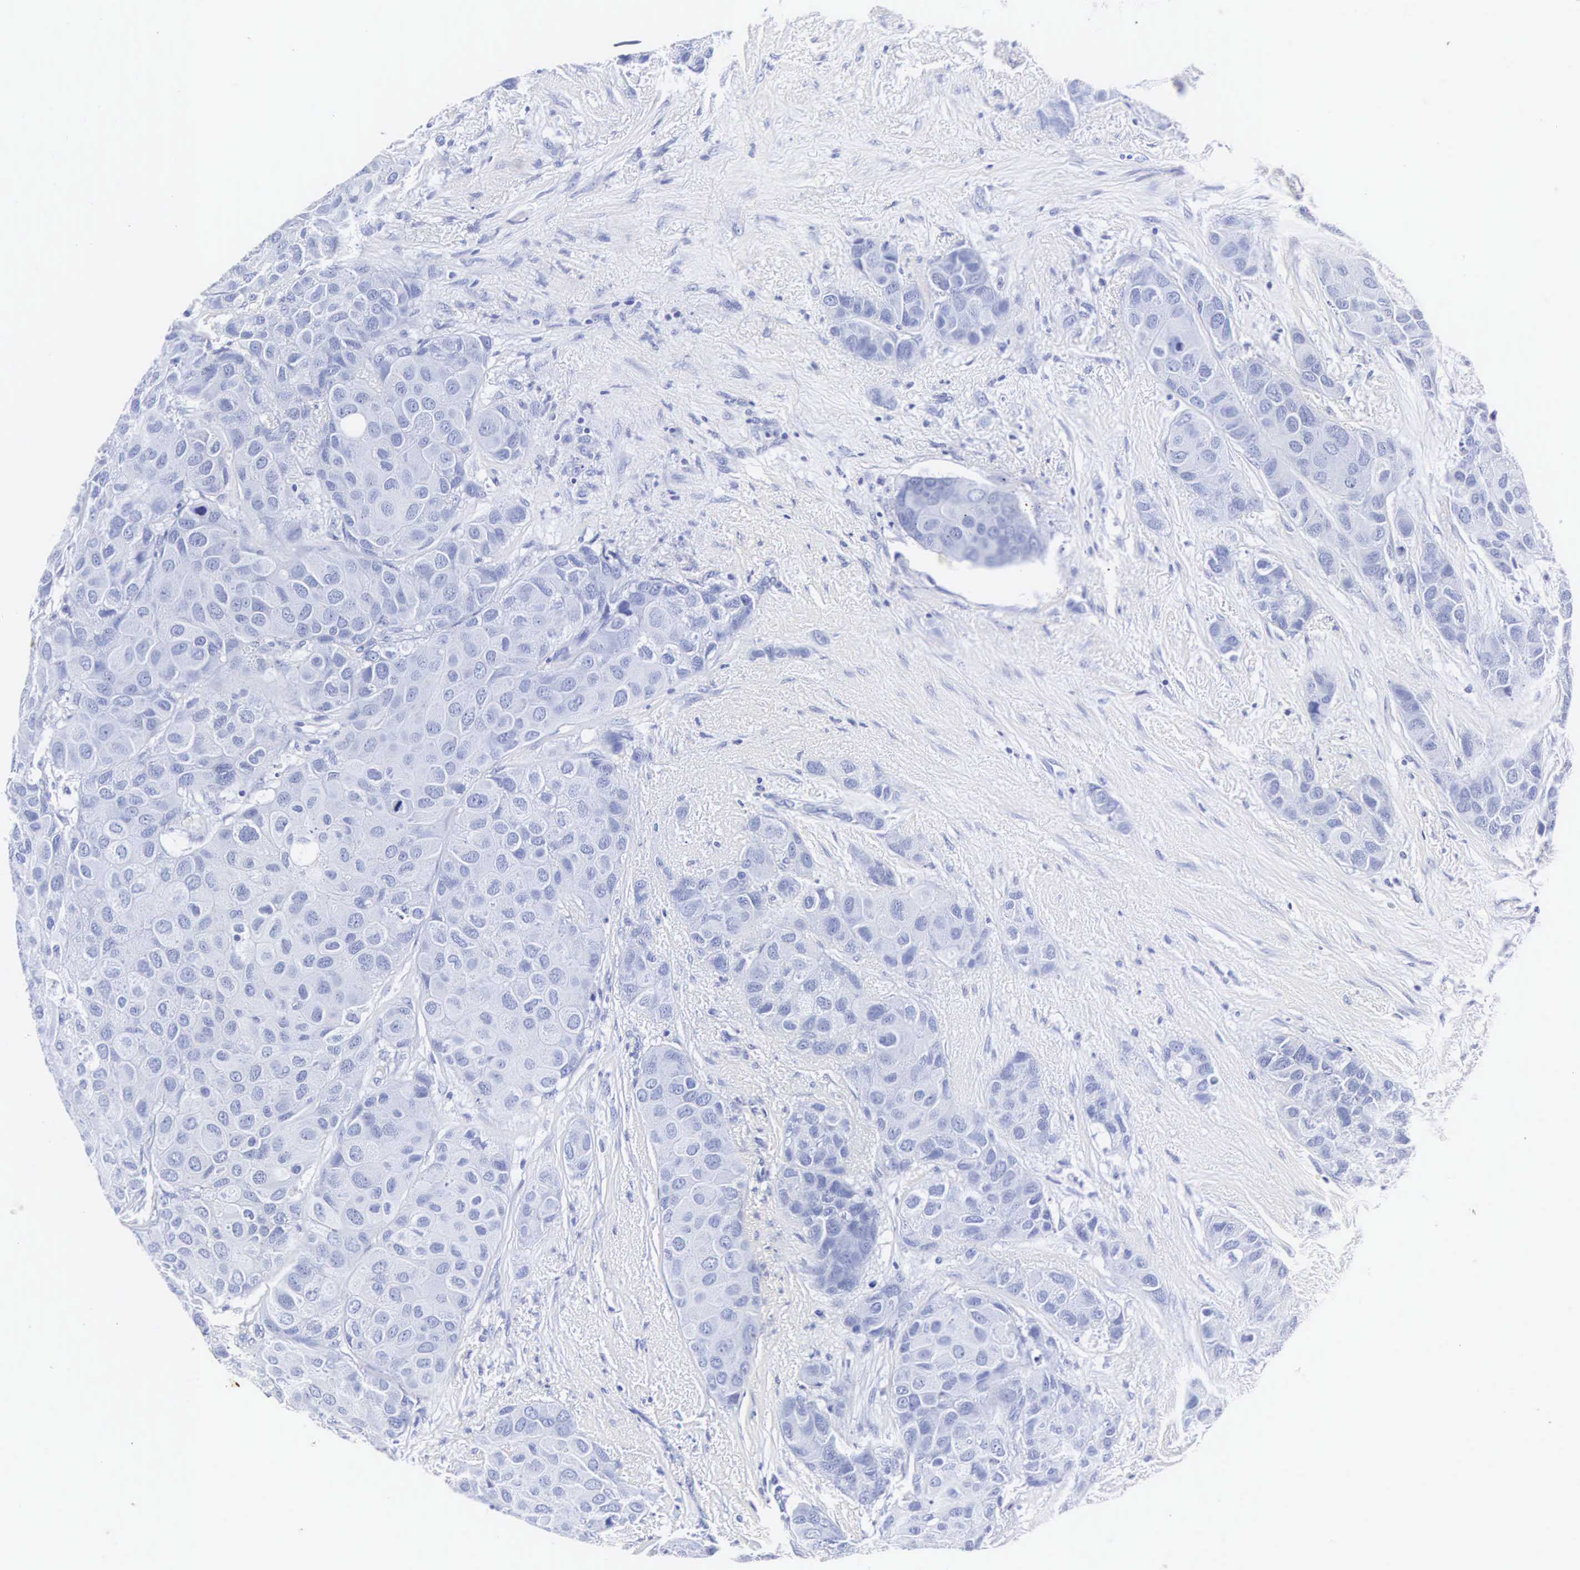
{"staining": {"intensity": "negative", "quantity": "none", "location": "none"}, "tissue": "breast cancer", "cell_type": "Tumor cells", "image_type": "cancer", "snomed": [{"axis": "morphology", "description": "Duct carcinoma"}, {"axis": "topography", "description": "Breast"}], "caption": "Breast cancer (infiltrating ductal carcinoma) stained for a protein using immunohistochemistry (IHC) exhibits no expression tumor cells.", "gene": "INS", "patient": {"sex": "female", "age": 68}}